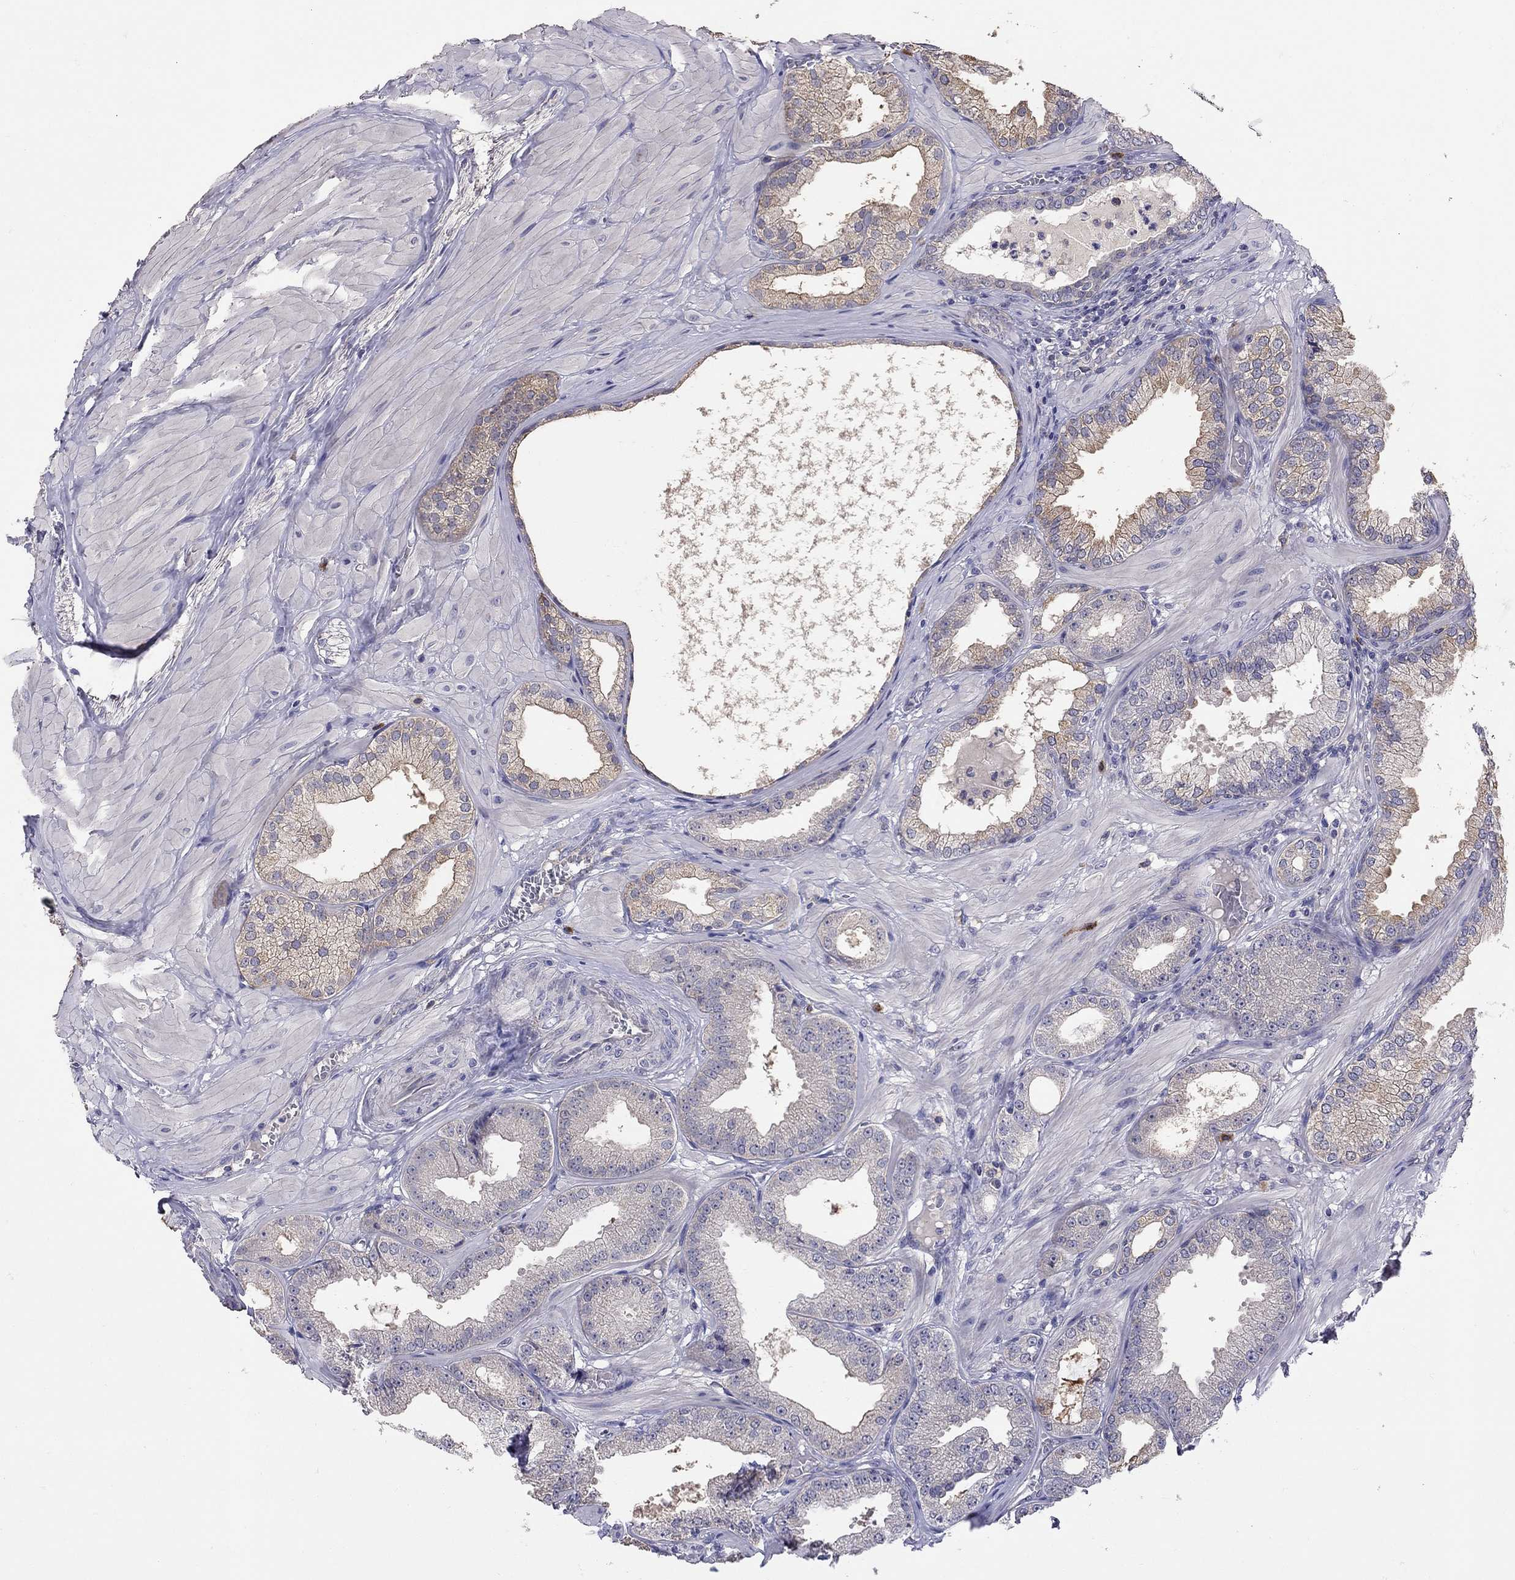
{"staining": {"intensity": "weak", "quantity": "25%-75%", "location": "cytoplasmic/membranous"}, "tissue": "prostate cancer", "cell_type": "Tumor cells", "image_type": "cancer", "snomed": [{"axis": "morphology", "description": "Adenocarcinoma, Low grade"}, {"axis": "topography", "description": "Prostate"}], "caption": "Protein expression analysis of prostate cancer shows weak cytoplasmic/membranous positivity in about 25%-75% of tumor cells.", "gene": "RTP5", "patient": {"sex": "male", "age": 55}}